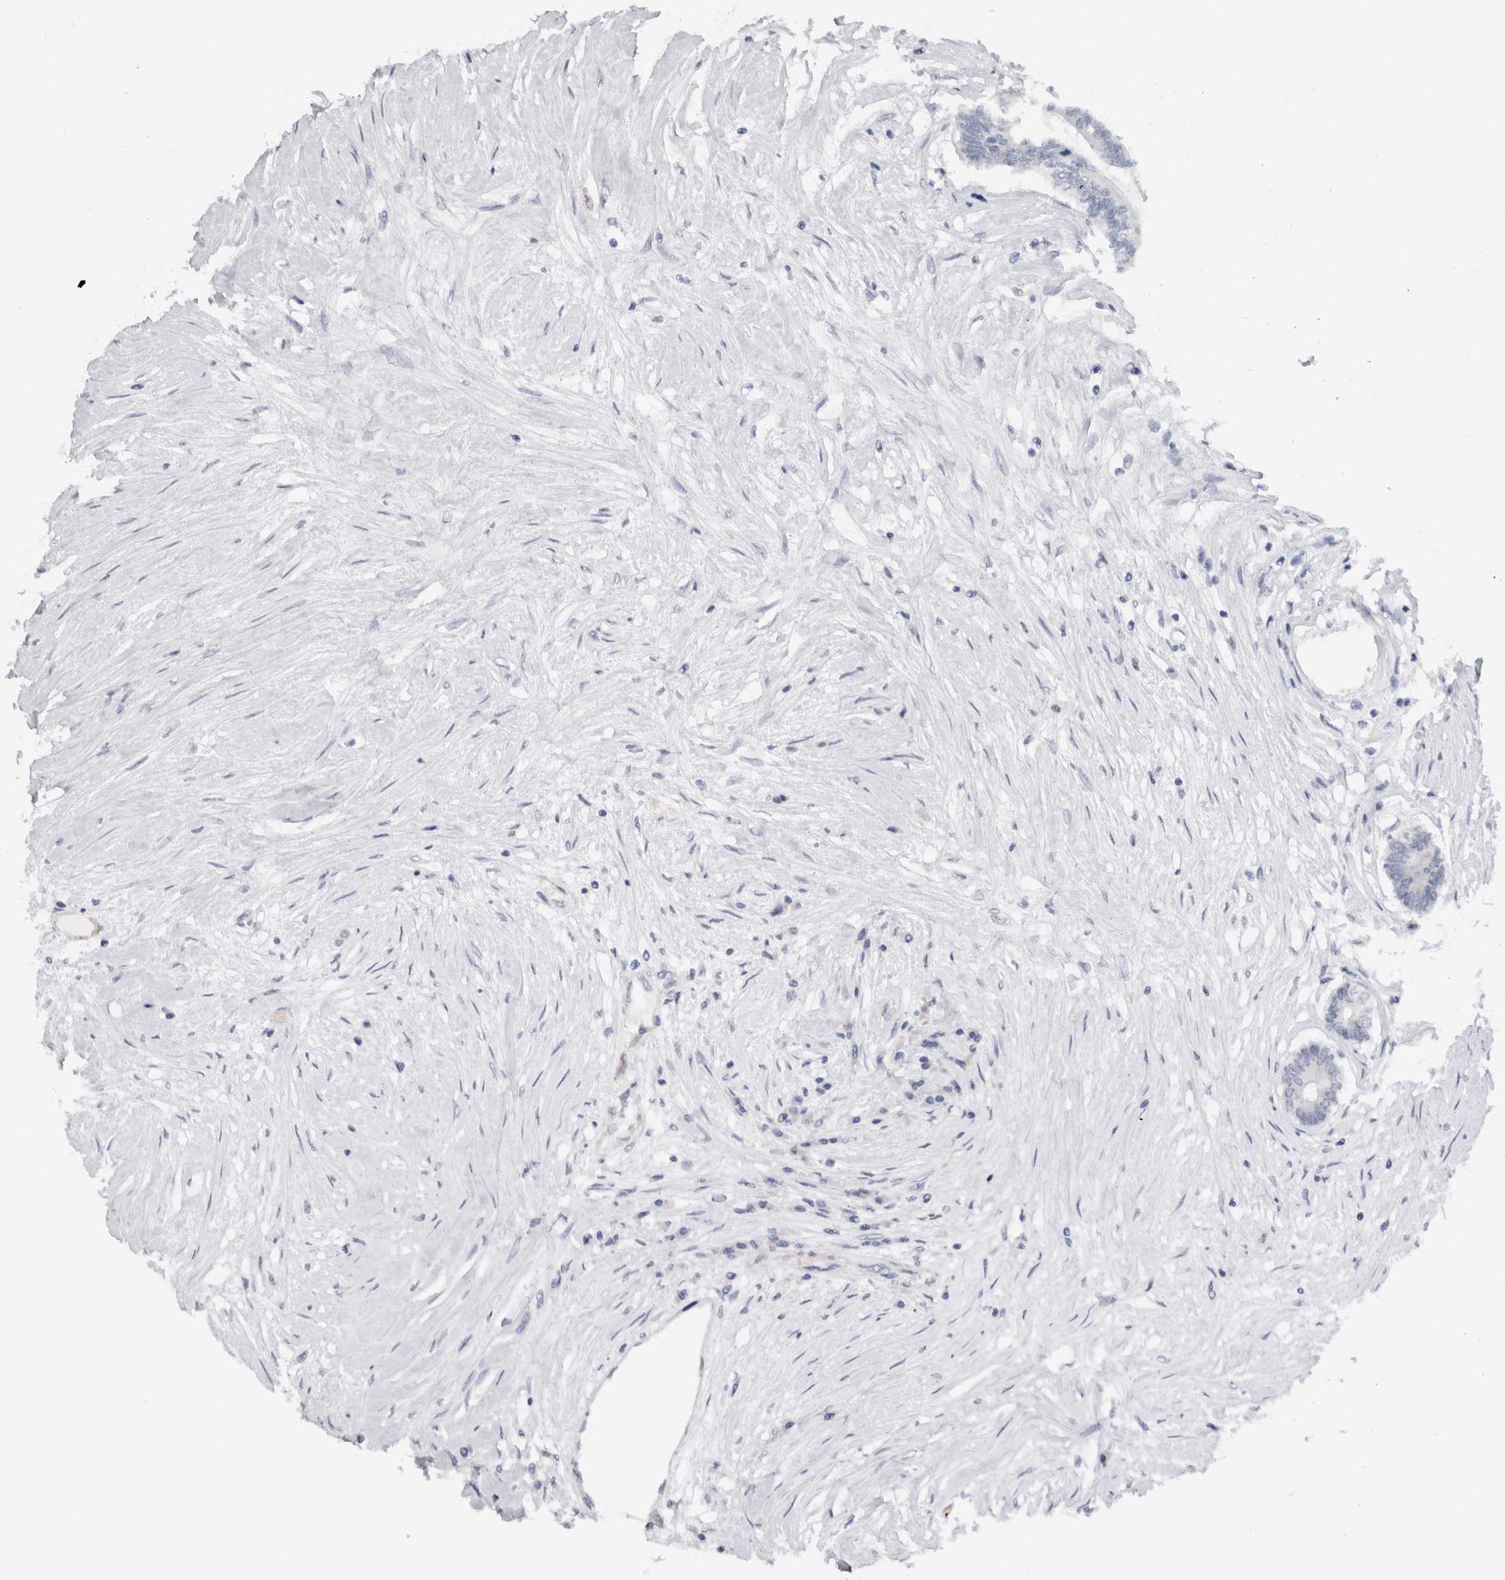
{"staining": {"intensity": "negative", "quantity": "none", "location": "none"}, "tissue": "colorectal cancer", "cell_type": "Tumor cells", "image_type": "cancer", "snomed": [{"axis": "morphology", "description": "Adenocarcinoma, NOS"}, {"axis": "topography", "description": "Rectum"}], "caption": "Human colorectal cancer (adenocarcinoma) stained for a protein using immunohistochemistry (IHC) demonstrates no staining in tumor cells.", "gene": "CDH6", "patient": {"sex": "male", "age": 63}}